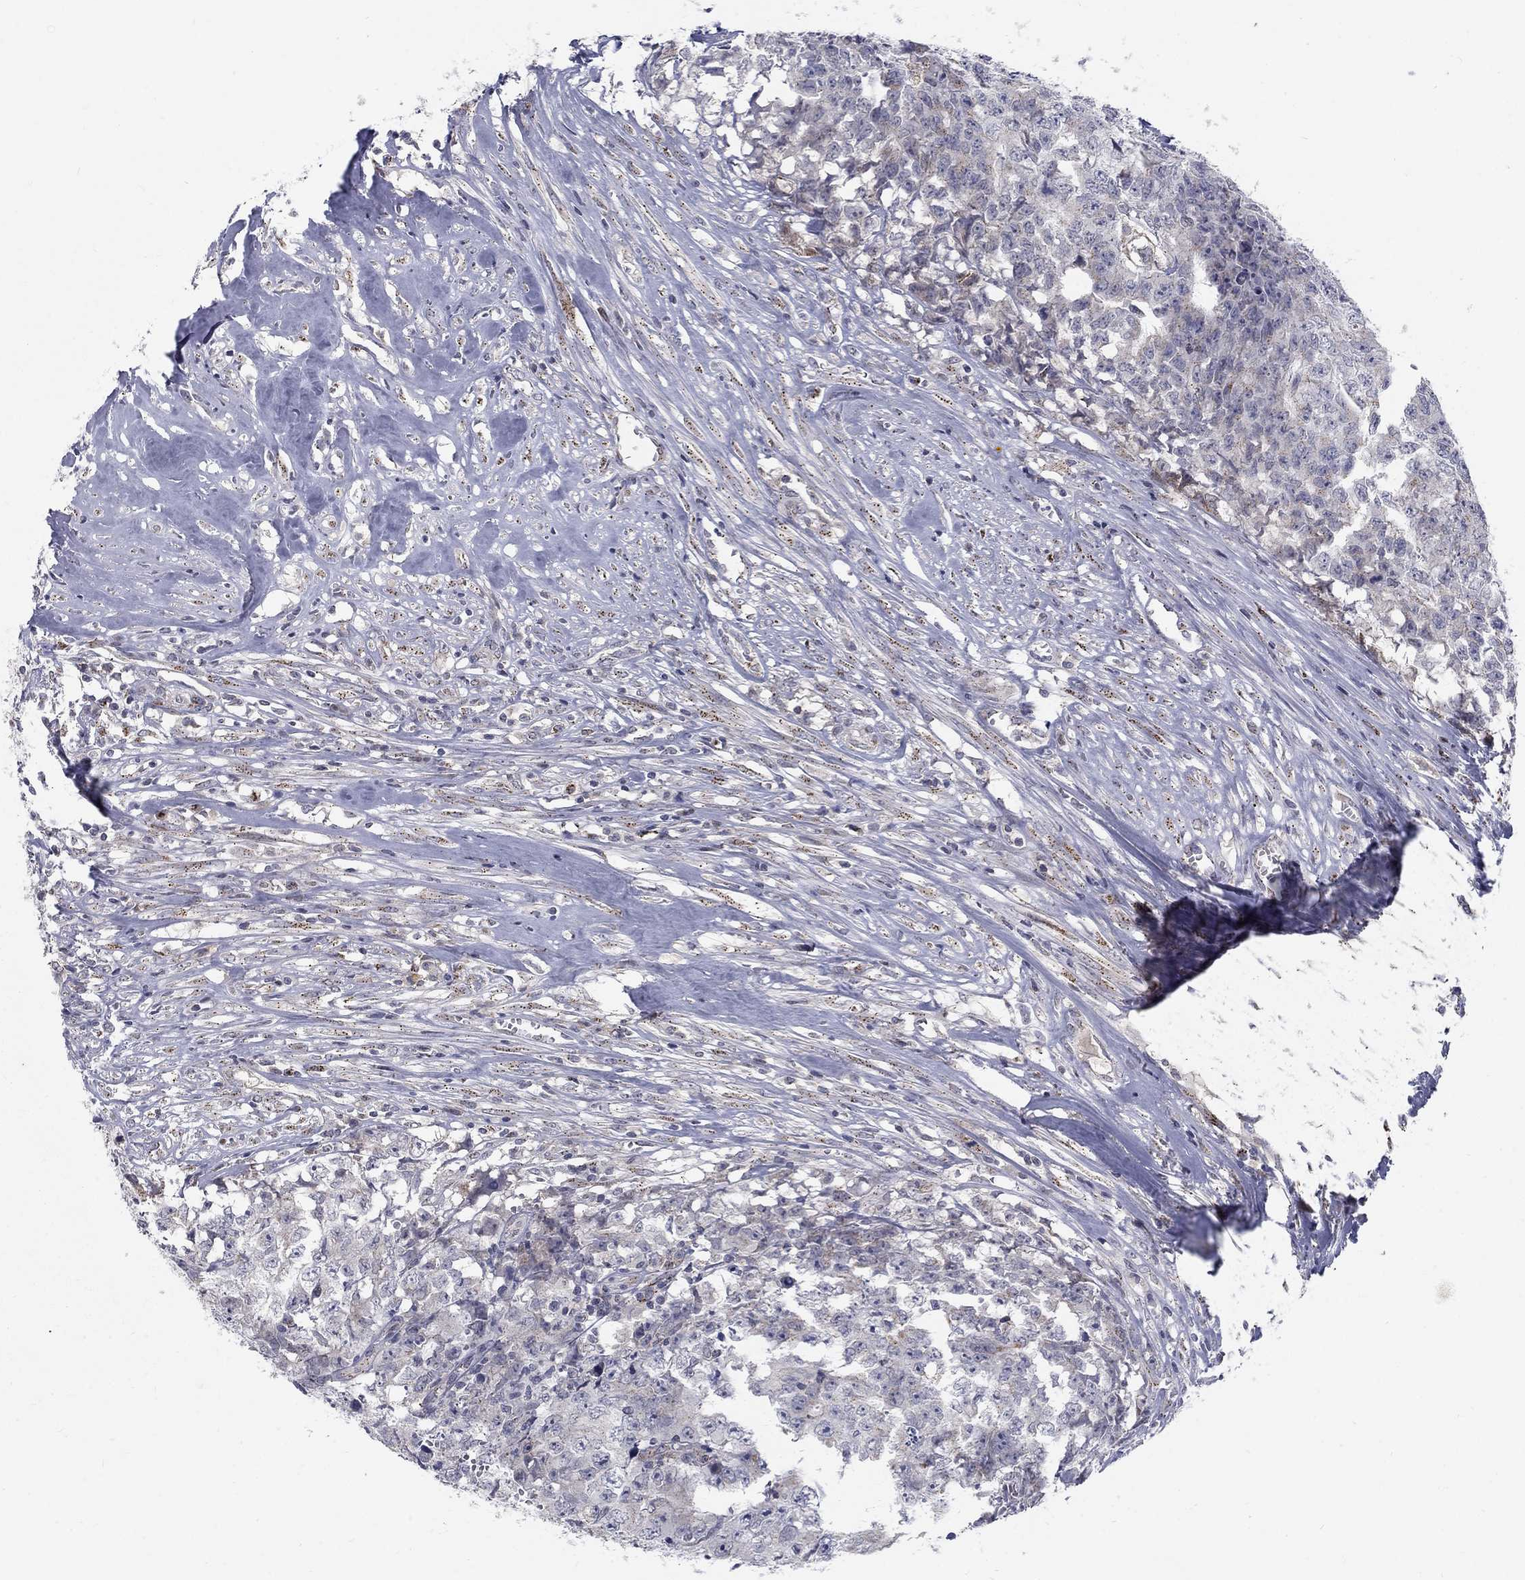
{"staining": {"intensity": "negative", "quantity": "none", "location": "none"}, "tissue": "testis cancer", "cell_type": "Tumor cells", "image_type": "cancer", "snomed": [{"axis": "morphology", "description": "Carcinoma, Embryonal, NOS"}, {"axis": "morphology", "description": "Teratoma, malignant, NOS"}, {"axis": "topography", "description": "Testis"}], "caption": "The micrograph reveals no staining of tumor cells in testis embryonal carcinoma. (Stains: DAB (3,3'-diaminobenzidine) immunohistochemistry with hematoxylin counter stain, Microscopy: brightfield microscopy at high magnification).", "gene": "PANK3", "patient": {"sex": "male", "age": 24}}